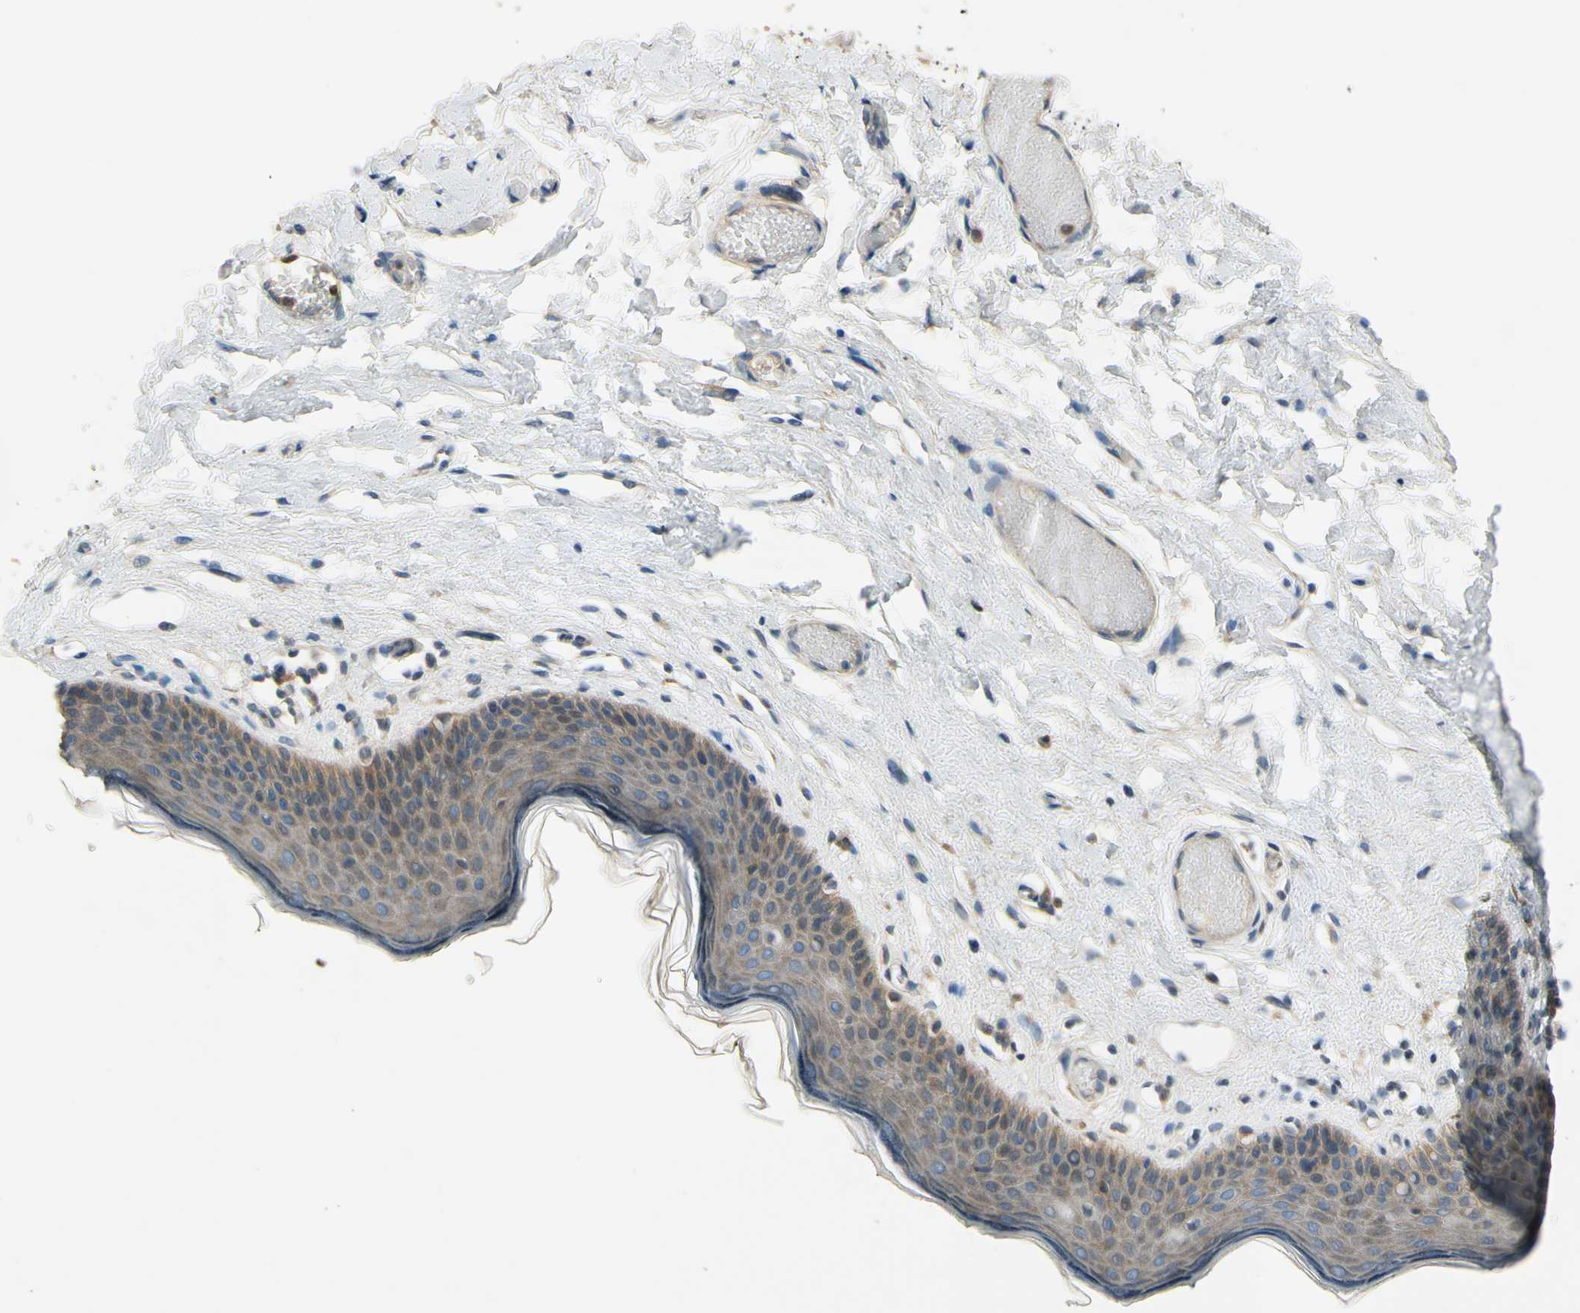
{"staining": {"intensity": "weak", "quantity": ">75%", "location": "cytoplasmic/membranous"}, "tissue": "skin", "cell_type": "Epidermal cells", "image_type": "normal", "snomed": [{"axis": "morphology", "description": "Normal tissue, NOS"}, {"axis": "morphology", "description": "Inflammation, NOS"}, {"axis": "topography", "description": "Vulva"}], "caption": "Immunohistochemical staining of benign skin shows >75% levels of weak cytoplasmic/membranous protein positivity in about >75% of epidermal cells. (DAB (3,3'-diaminobenzidine) IHC with brightfield microscopy, high magnification).", "gene": "SIGLEC5", "patient": {"sex": "female", "age": 84}}